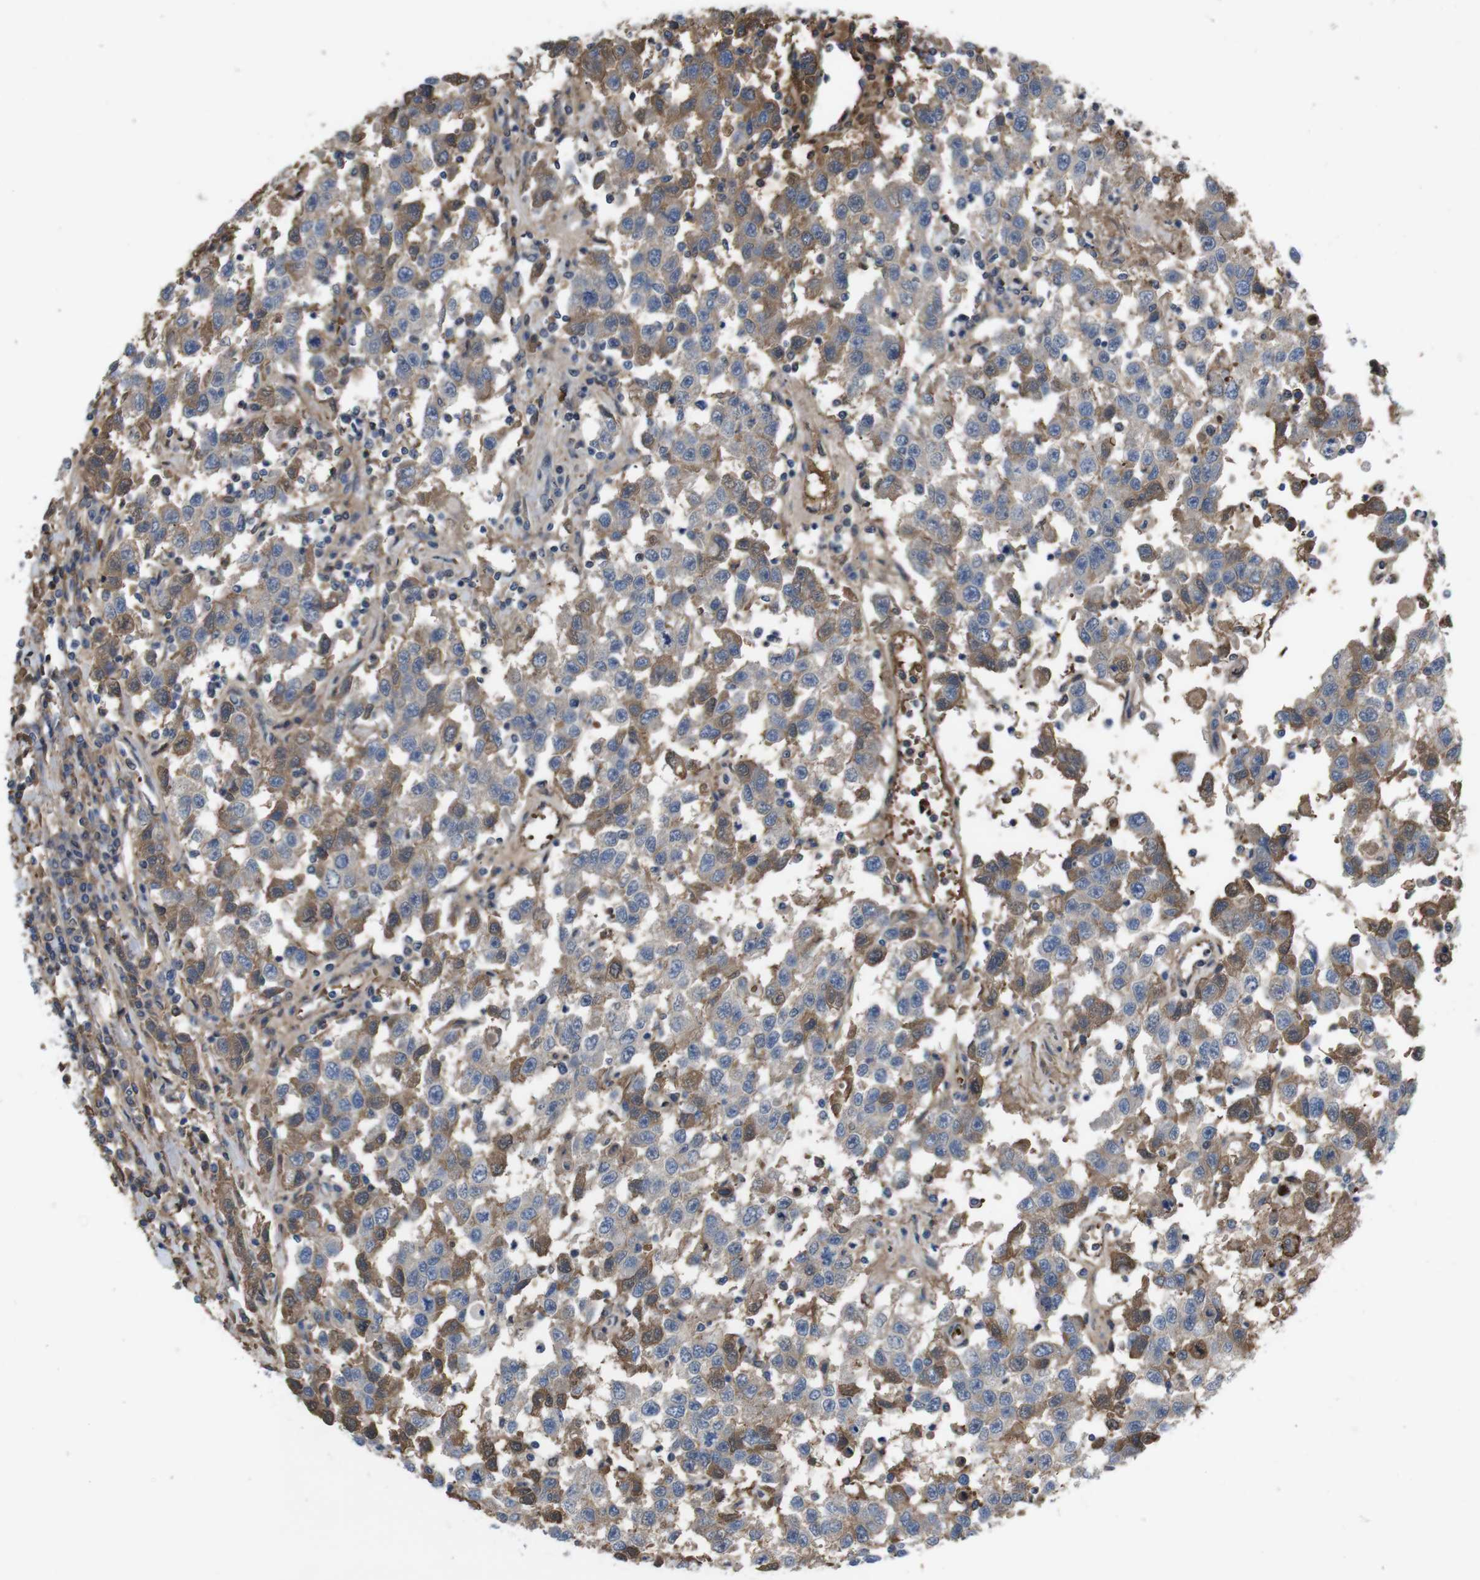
{"staining": {"intensity": "moderate", "quantity": "25%-75%", "location": "cytoplasmic/membranous"}, "tissue": "testis cancer", "cell_type": "Tumor cells", "image_type": "cancer", "snomed": [{"axis": "morphology", "description": "Seminoma, NOS"}, {"axis": "topography", "description": "Testis"}], "caption": "The photomicrograph exhibits immunohistochemical staining of testis cancer. There is moderate cytoplasmic/membranous staining is seen in about 25%-75% of tumor cells. Immunohistochemistry stains the protein of interest in brown and the nuclei are stained blue.", "gene": "SPTB", "patient": {"sex": "male", "age": 41}}